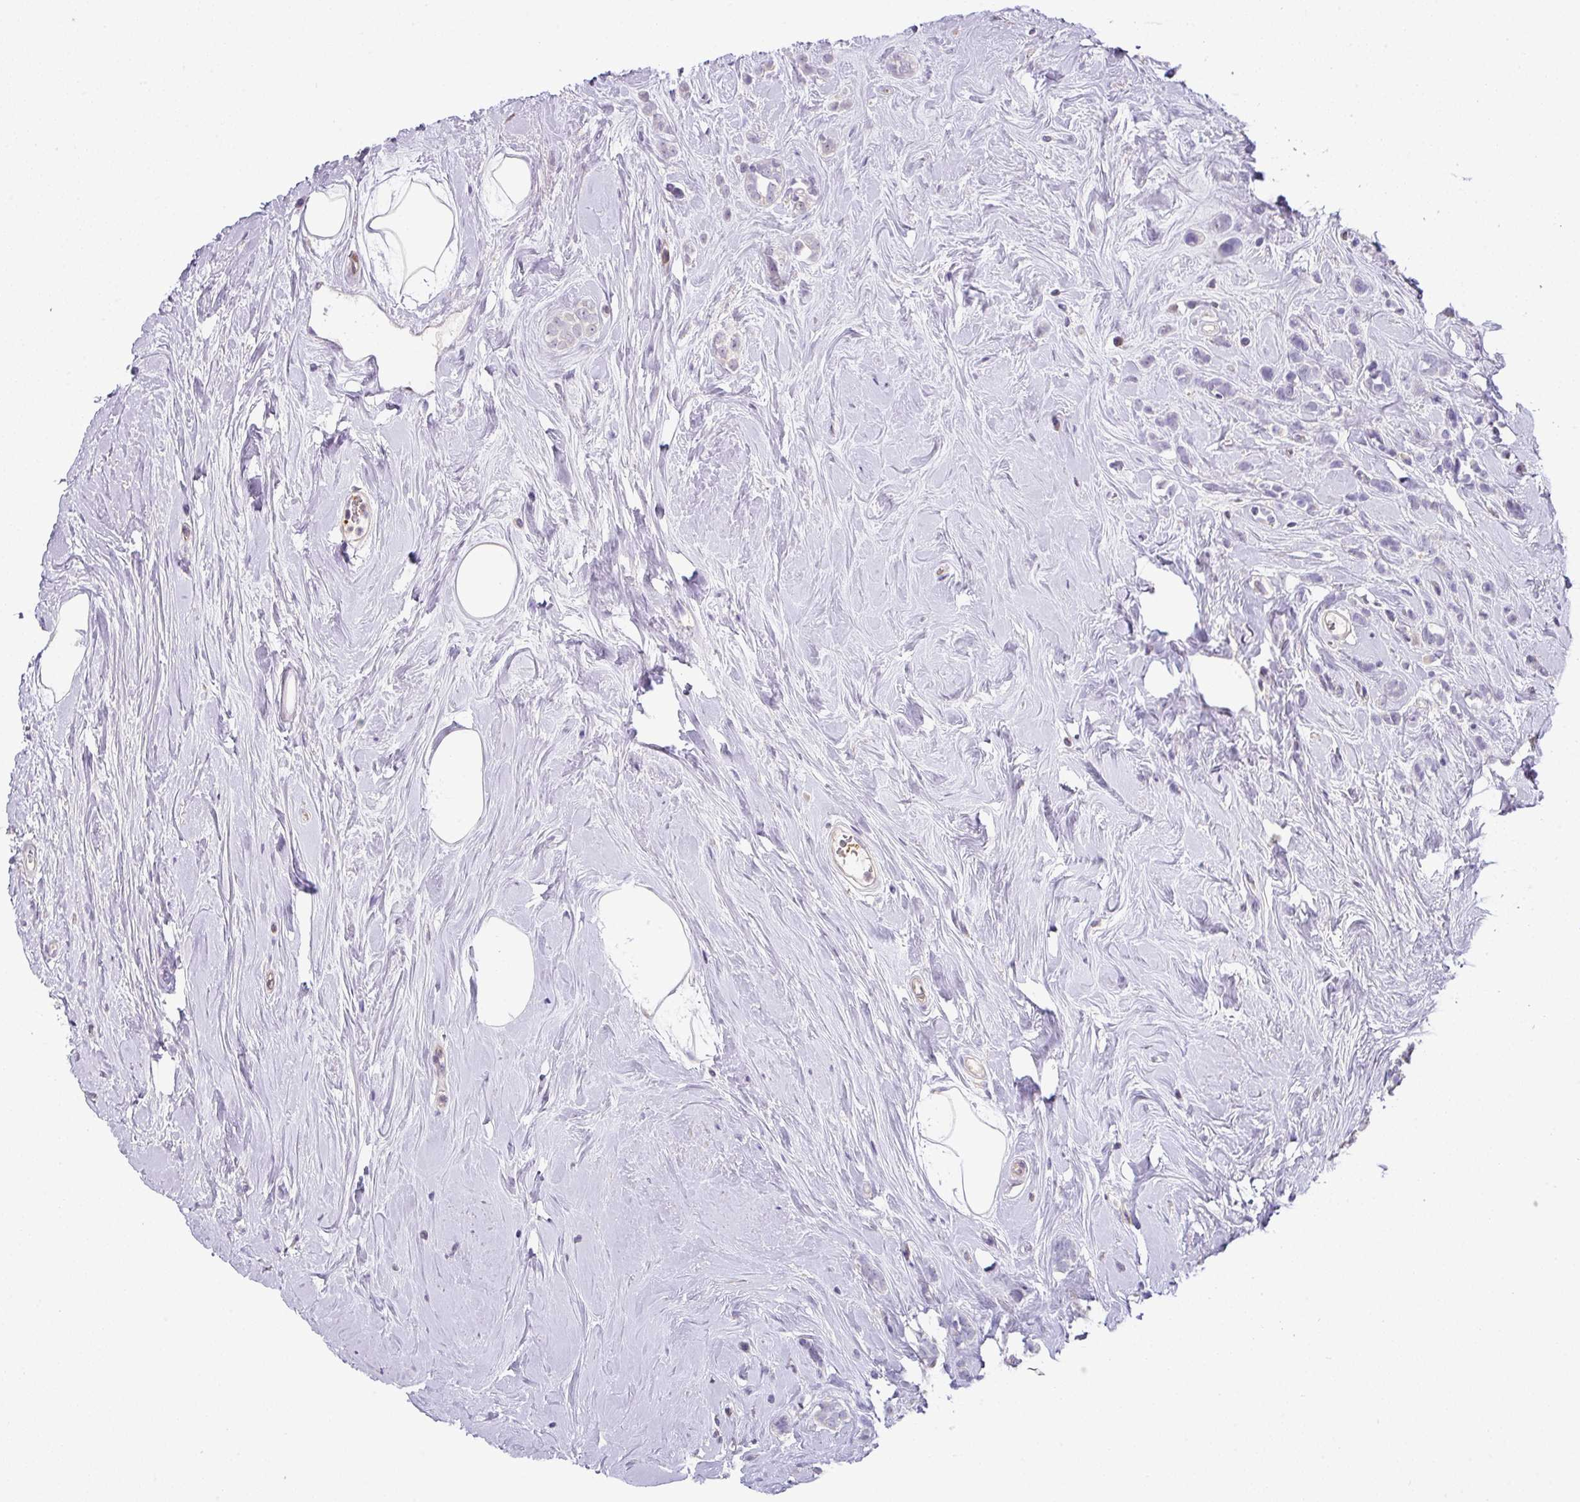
{"staining": {"intensity": "negative", "quantity": "none", "location": "none"}, "tissue": "breast cancer", "cell_type": "Tumor cells", "image_type": "cancer", "snomed": [{"axis": "morphology", "description": "Duct carcinoma"}, {"axis": "topography", "description": "Breast"}], "caption": "DAB immunohistochemical staining of breast cancer (invasive ductal carcinoma) displays no significant expression in tumor cells.", "gene": "HOXC13", "patient": {"sex": "female", "age": 75}}